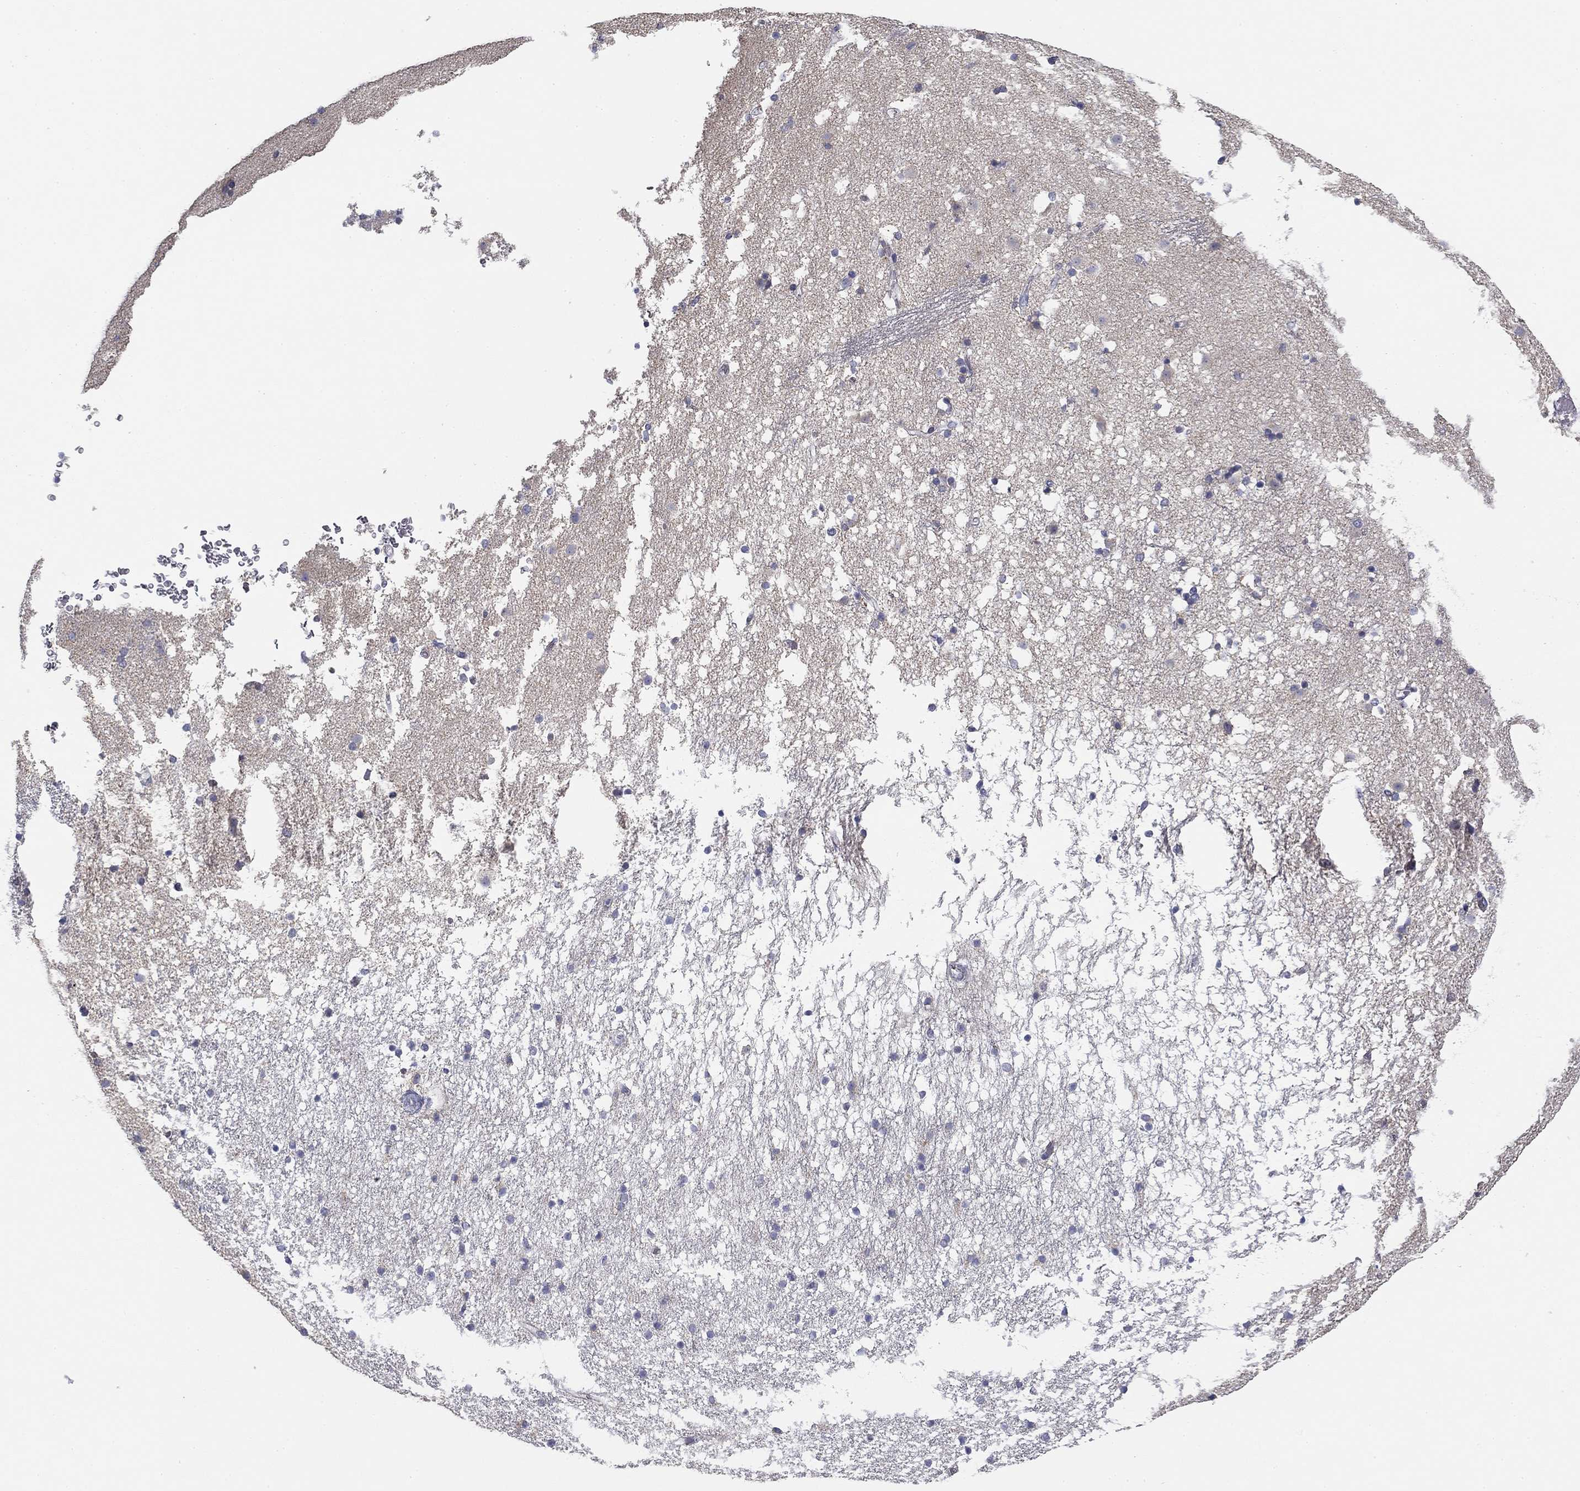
{"staining": {"intensity": "negative", "quantity": "none", "location": "none"}, "tissue": "caudate", "cell_type": "Glial cells", "image_type": "normal", "snomed": [{"axis": "morphology", "description": "Normal tissue, NOS"}, {"axis": "topography", "description": "Lateral ventricle wall"}], "caption": "Immunohistochemical staining of unremarkable caudate reveals no significant expression in glial cells.", "gene": "SLC2A9", "patient": {"sex": "female", "age": 71}}